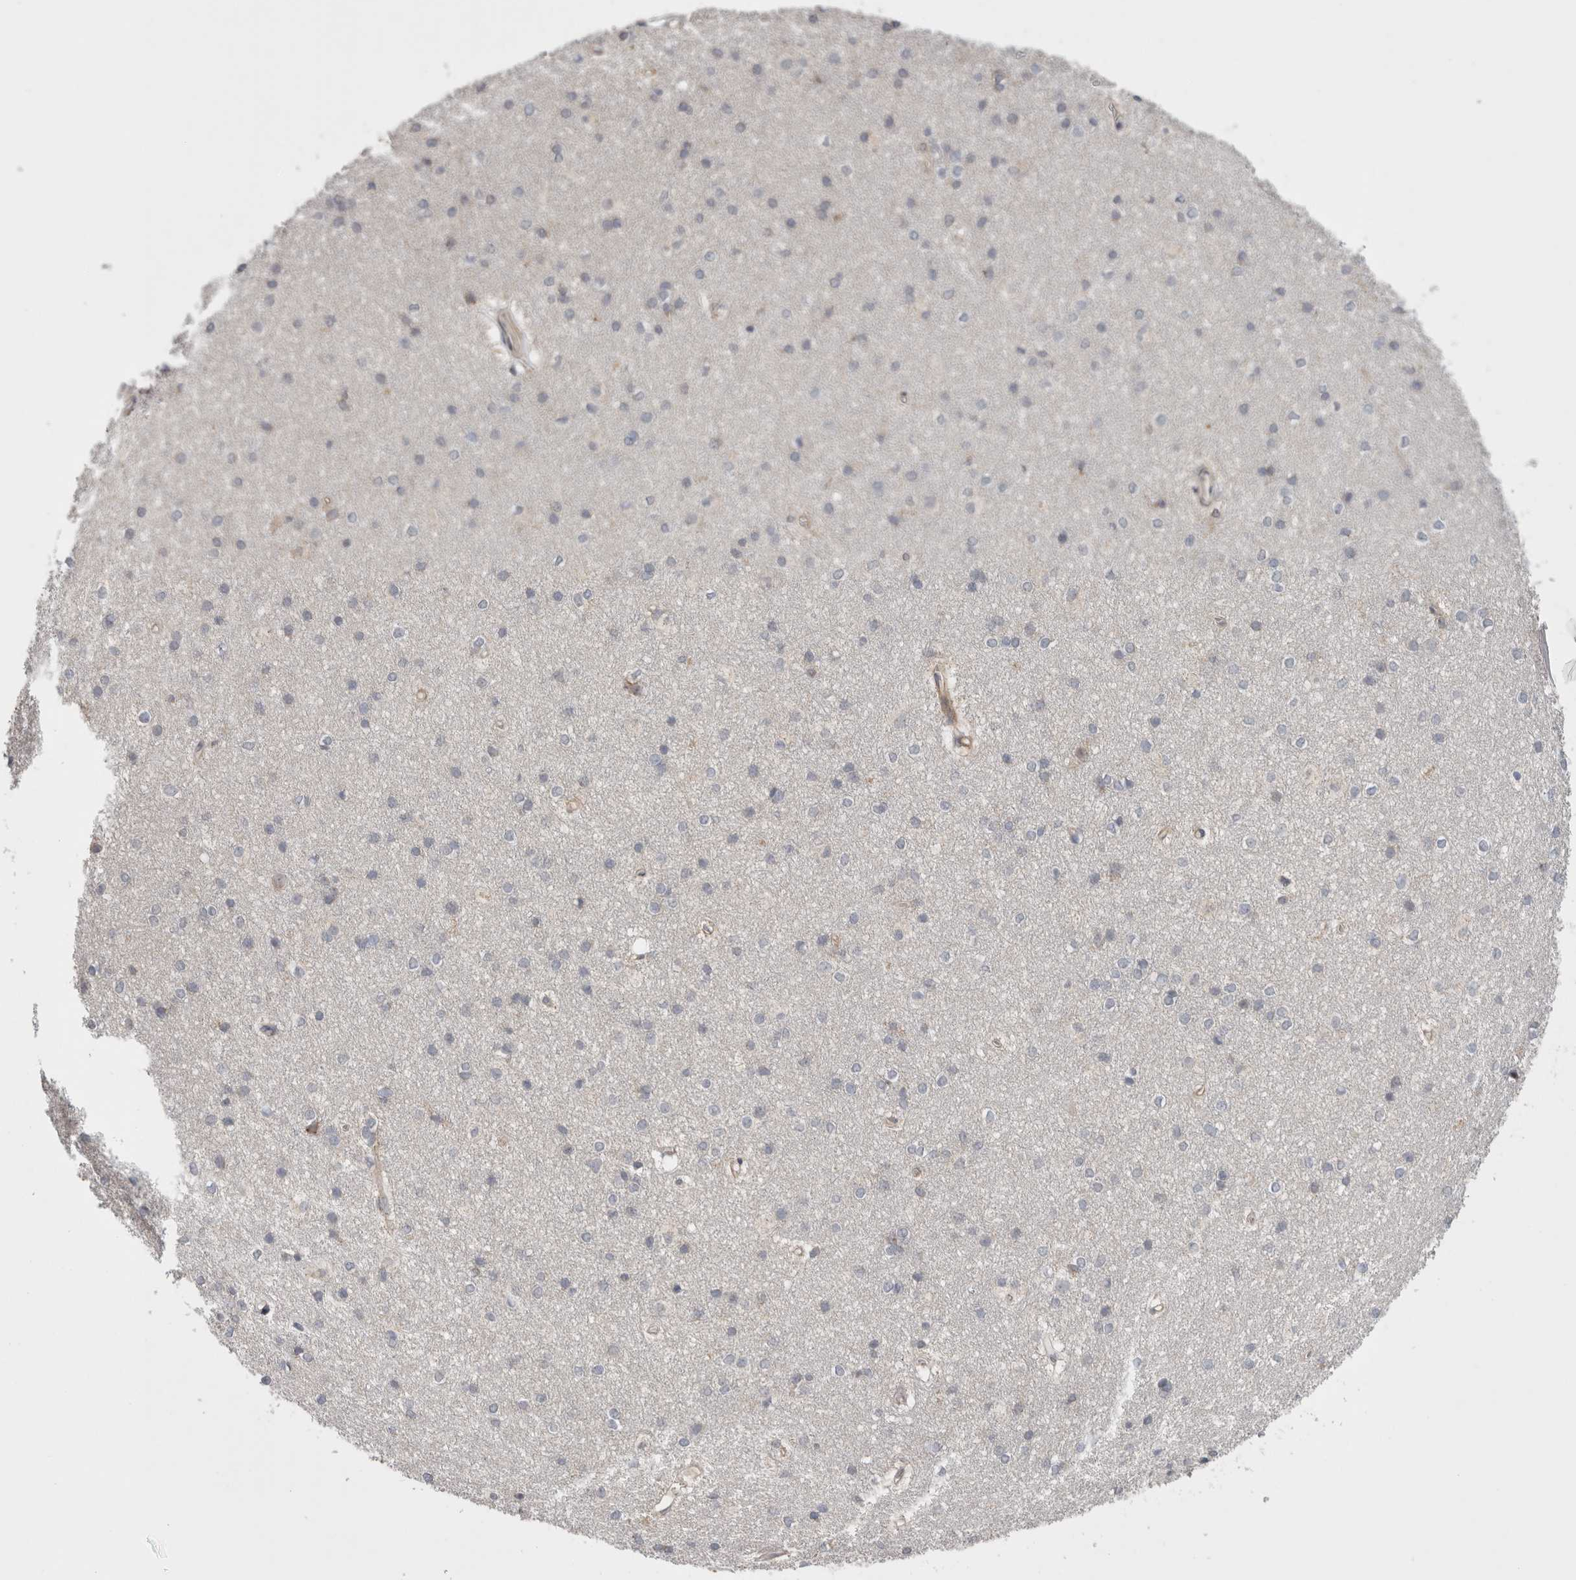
{"staining": {"intensity": "weak", "quantity": "<25%", "location": "cytoplasmic/membranous"}, "tissue": "caudate", "cell_type": "Glial cells", "image_type": "normal", "snomed": [{"axis": "morphology", "description": "Normal tissue, NOS"}, {"axis": "topography", "description": "Lateral ventricle wall"}], "caption": "IHC of benign human caudate exhibits no positivity in glial cells.", "gene": "SMAP2", "patient": {"sex": "female", "age": 19}}